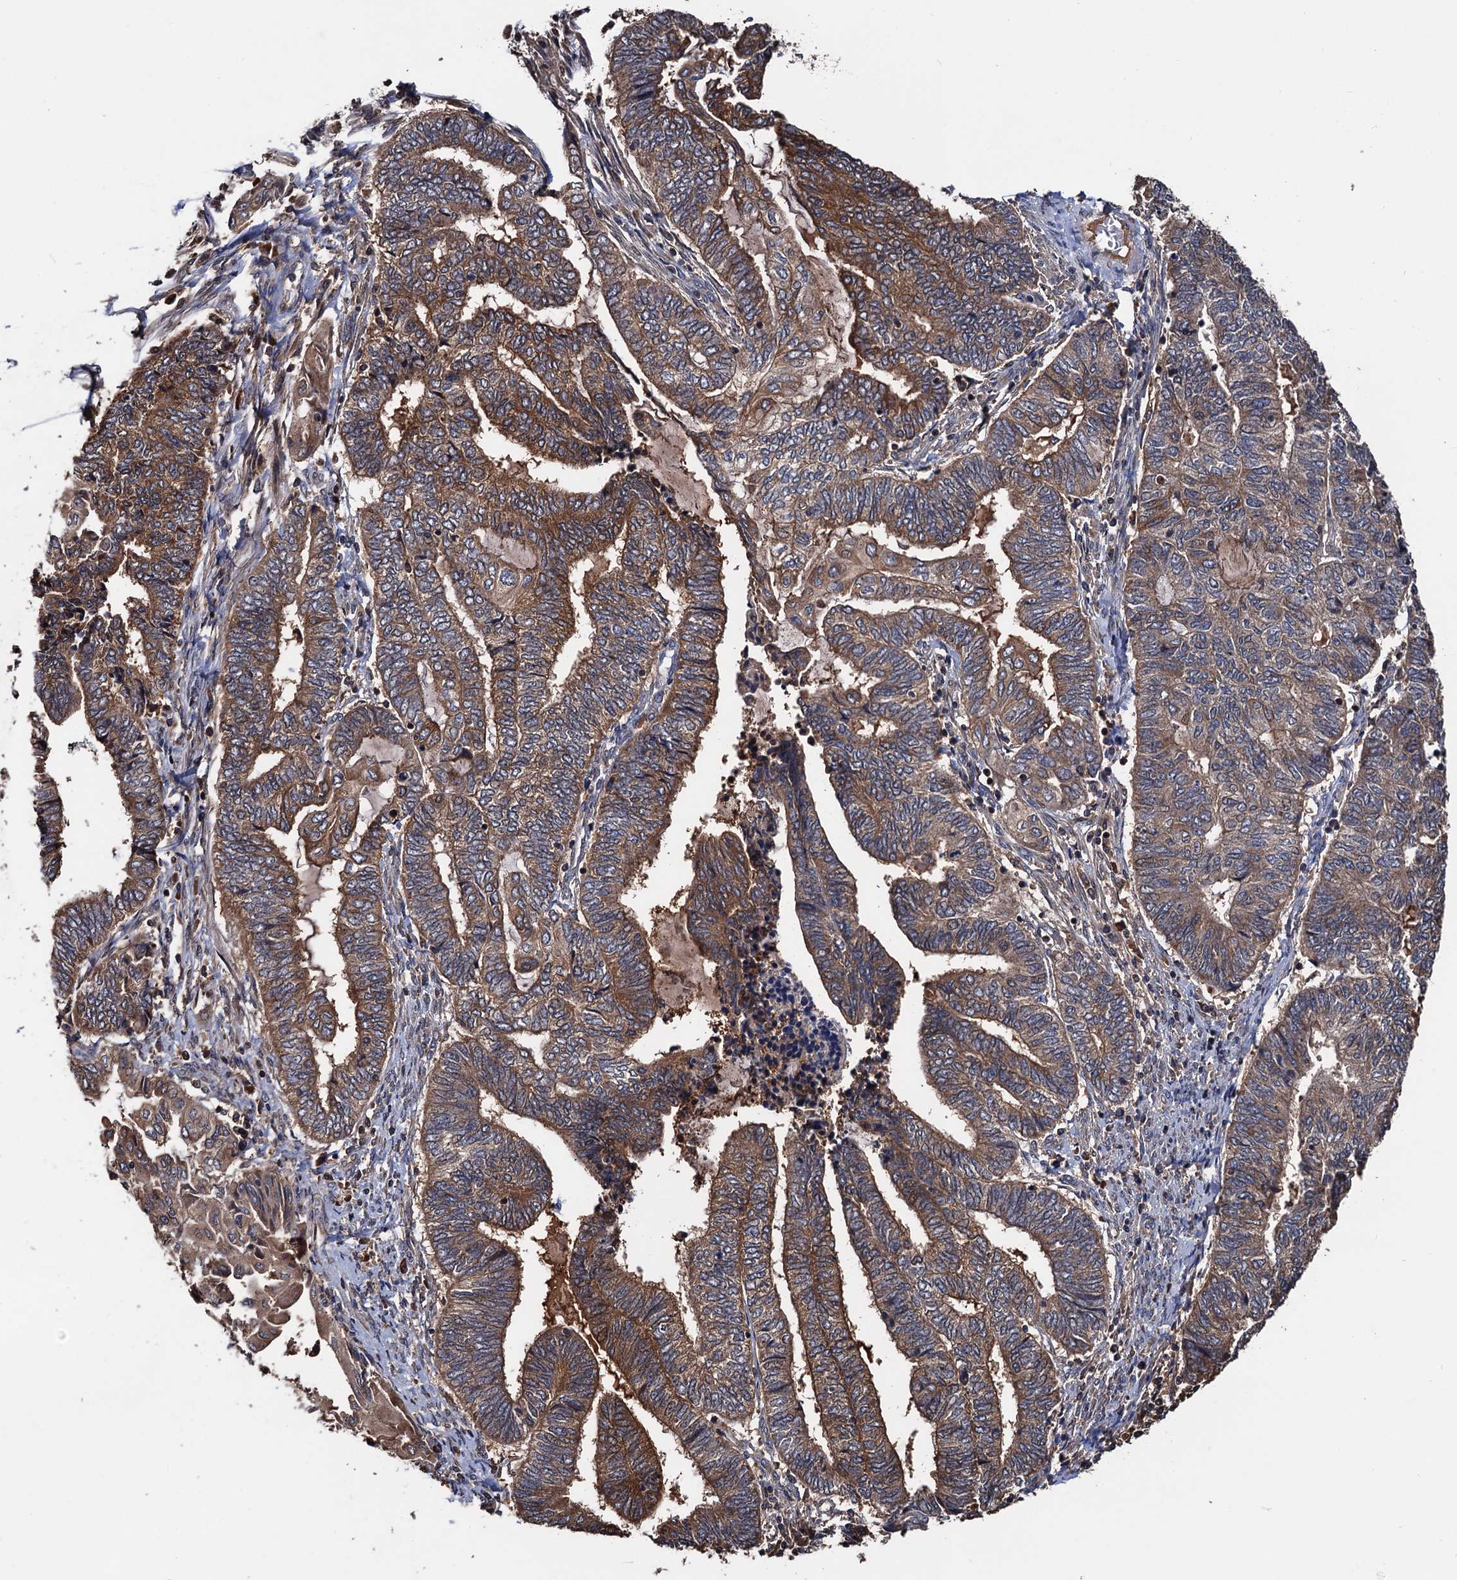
{"staining": {"intensity": "moderate", "quantity": ">75%", "location": "cytoplasmic/membranous"}, "tissue": "endometrial cancer", "cell_type": "Tumor cells", "image_type": "cancer", "snomed": [{"axis": "morphology", "description": "Adenocarcinoma, NOS"}, {"axis": "topography", "description": "Uterus"}, {"axis": "topography", "description": "Endometrium"}], "caption": "An IHC photomicrograph of neoplastic tissue is shown. Protein staining in brown labels moderate cytoplasmic/membranous positivity in endometrial adenocarcinoma within tumor cells.", "gene": "RGS11", "patient": {"sex": "female", "age": 70}}